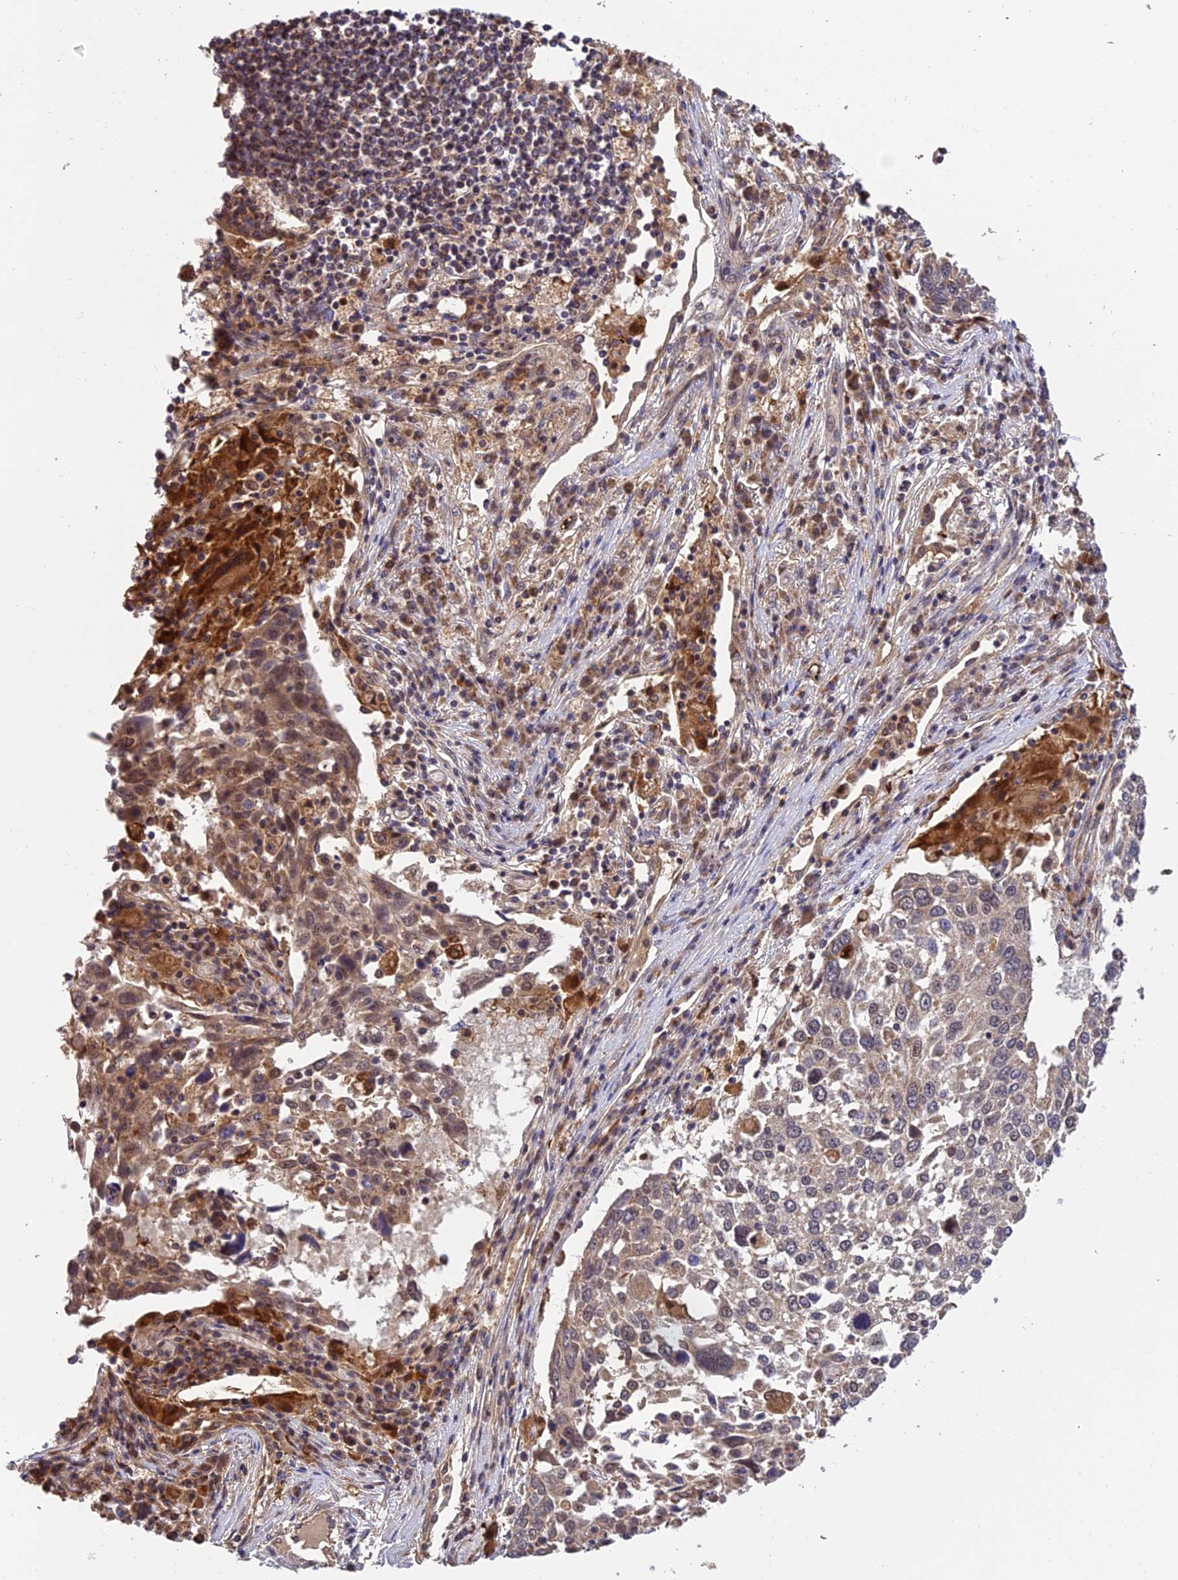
{"staining": {"intensity": "weak", "quantity": "<25%", "location": "cytoplasmic/membranous,nuclear"}, "tissue": "lung cancer", "cell_type": "Tumor cells", "image_type": "cancer", "snomed": [{"axis": "morphology", "description": "Squamous cell carcinoma, NOS"}, {"axis": "topography", "description": "Lung"}], "caption": "Photomicrograph shows no protein positivity in tumor cells of lung cancer (squamous cell carcinoma) tissue.", "gene": "MNS1", "patient": {"sex": "male", "age": 65}}